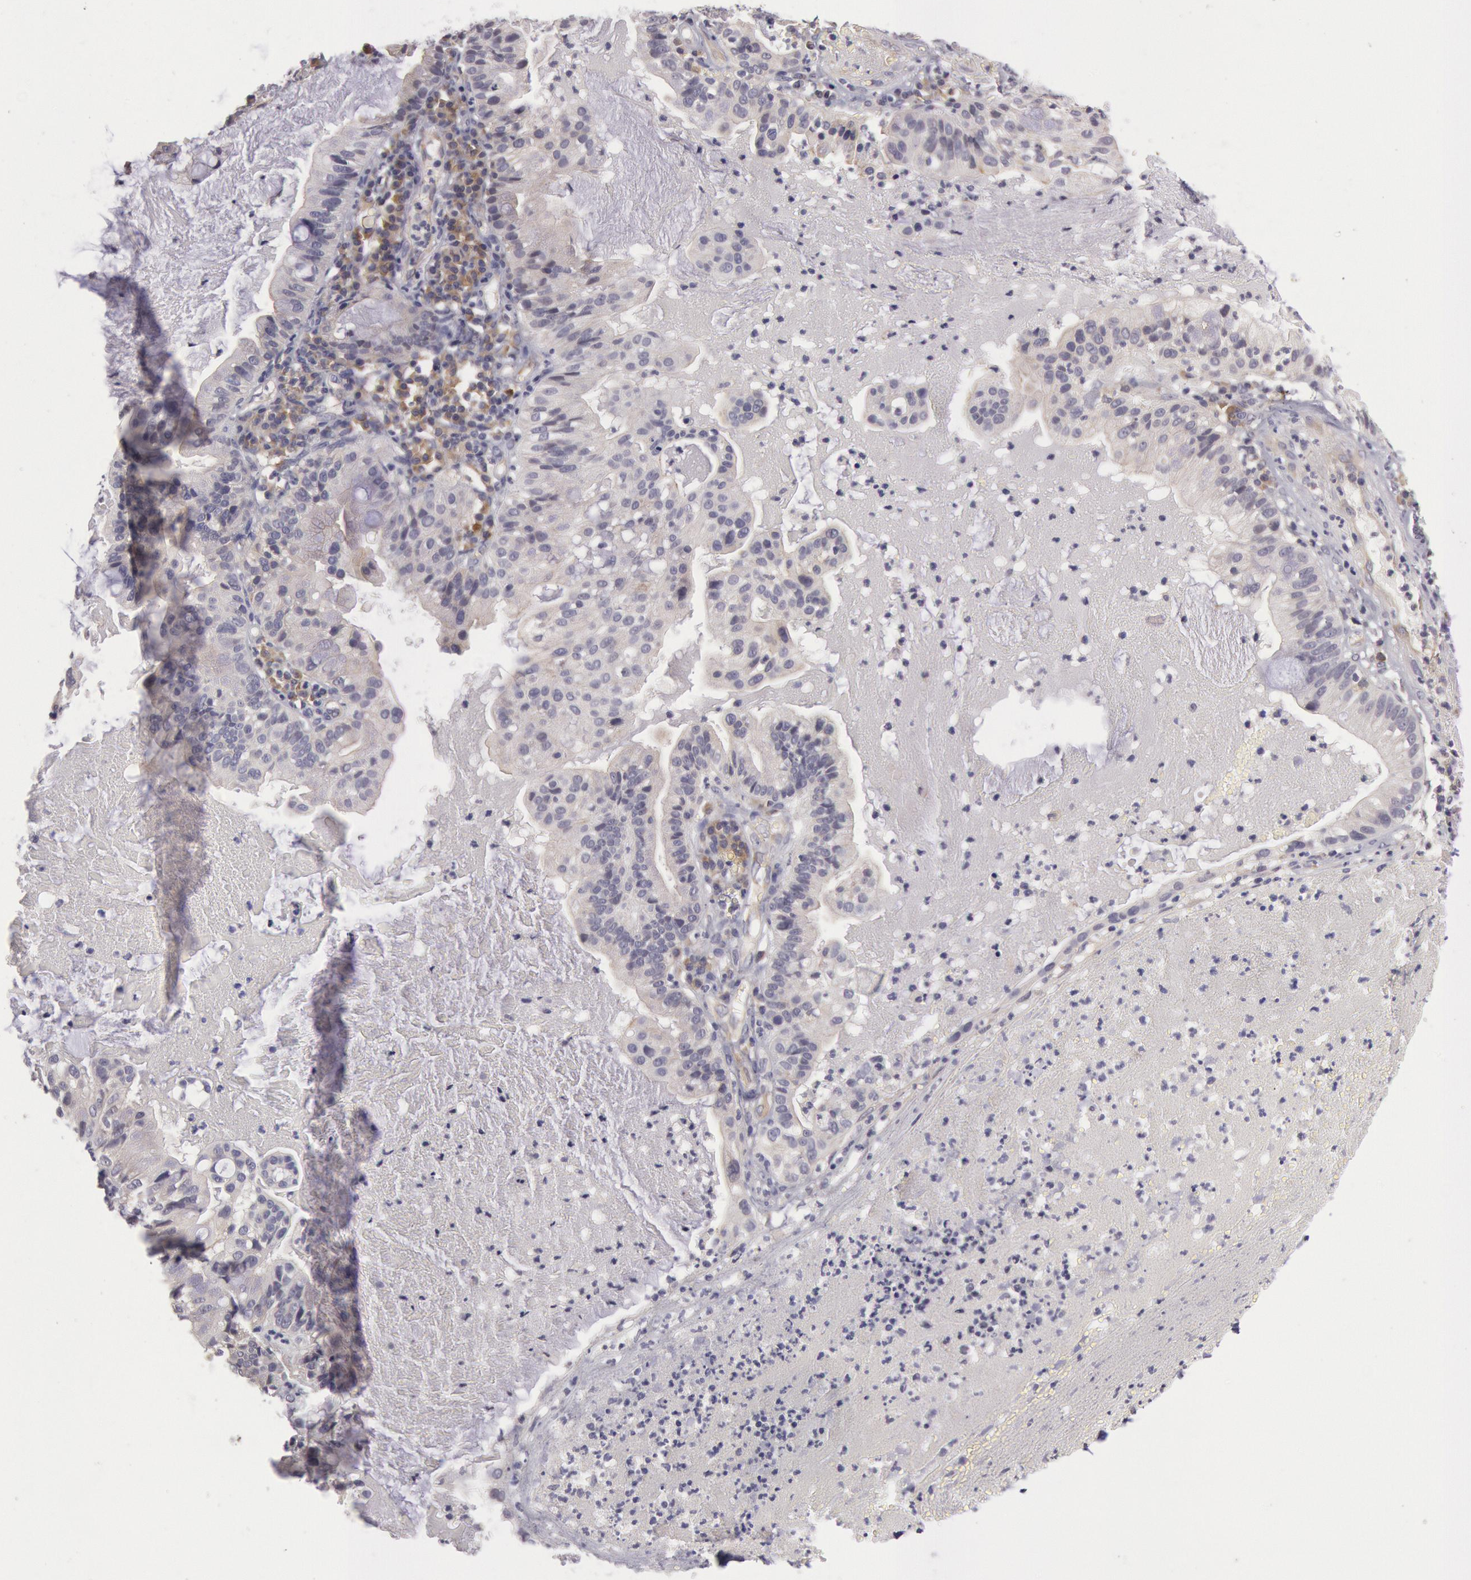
{"staining": {"intensity": "negative", "quantity": "none", "location": "none"}, "tissue": "cervical cancer", "cell_type": "Tumor cells", "image_type": "cancer", "snomed": [{"axis": "morphology", "description": "Adenocarcinoma, NOS"}, {"axis": "topography", "description": "Cervix"}], "caption": "Immunohistochemistry of cervical cancer (adenocarcinoma) demonstrates no staining in tumor cells.", "gene": "MYO5A", "patient": {"sex": "female", "age": 41}}